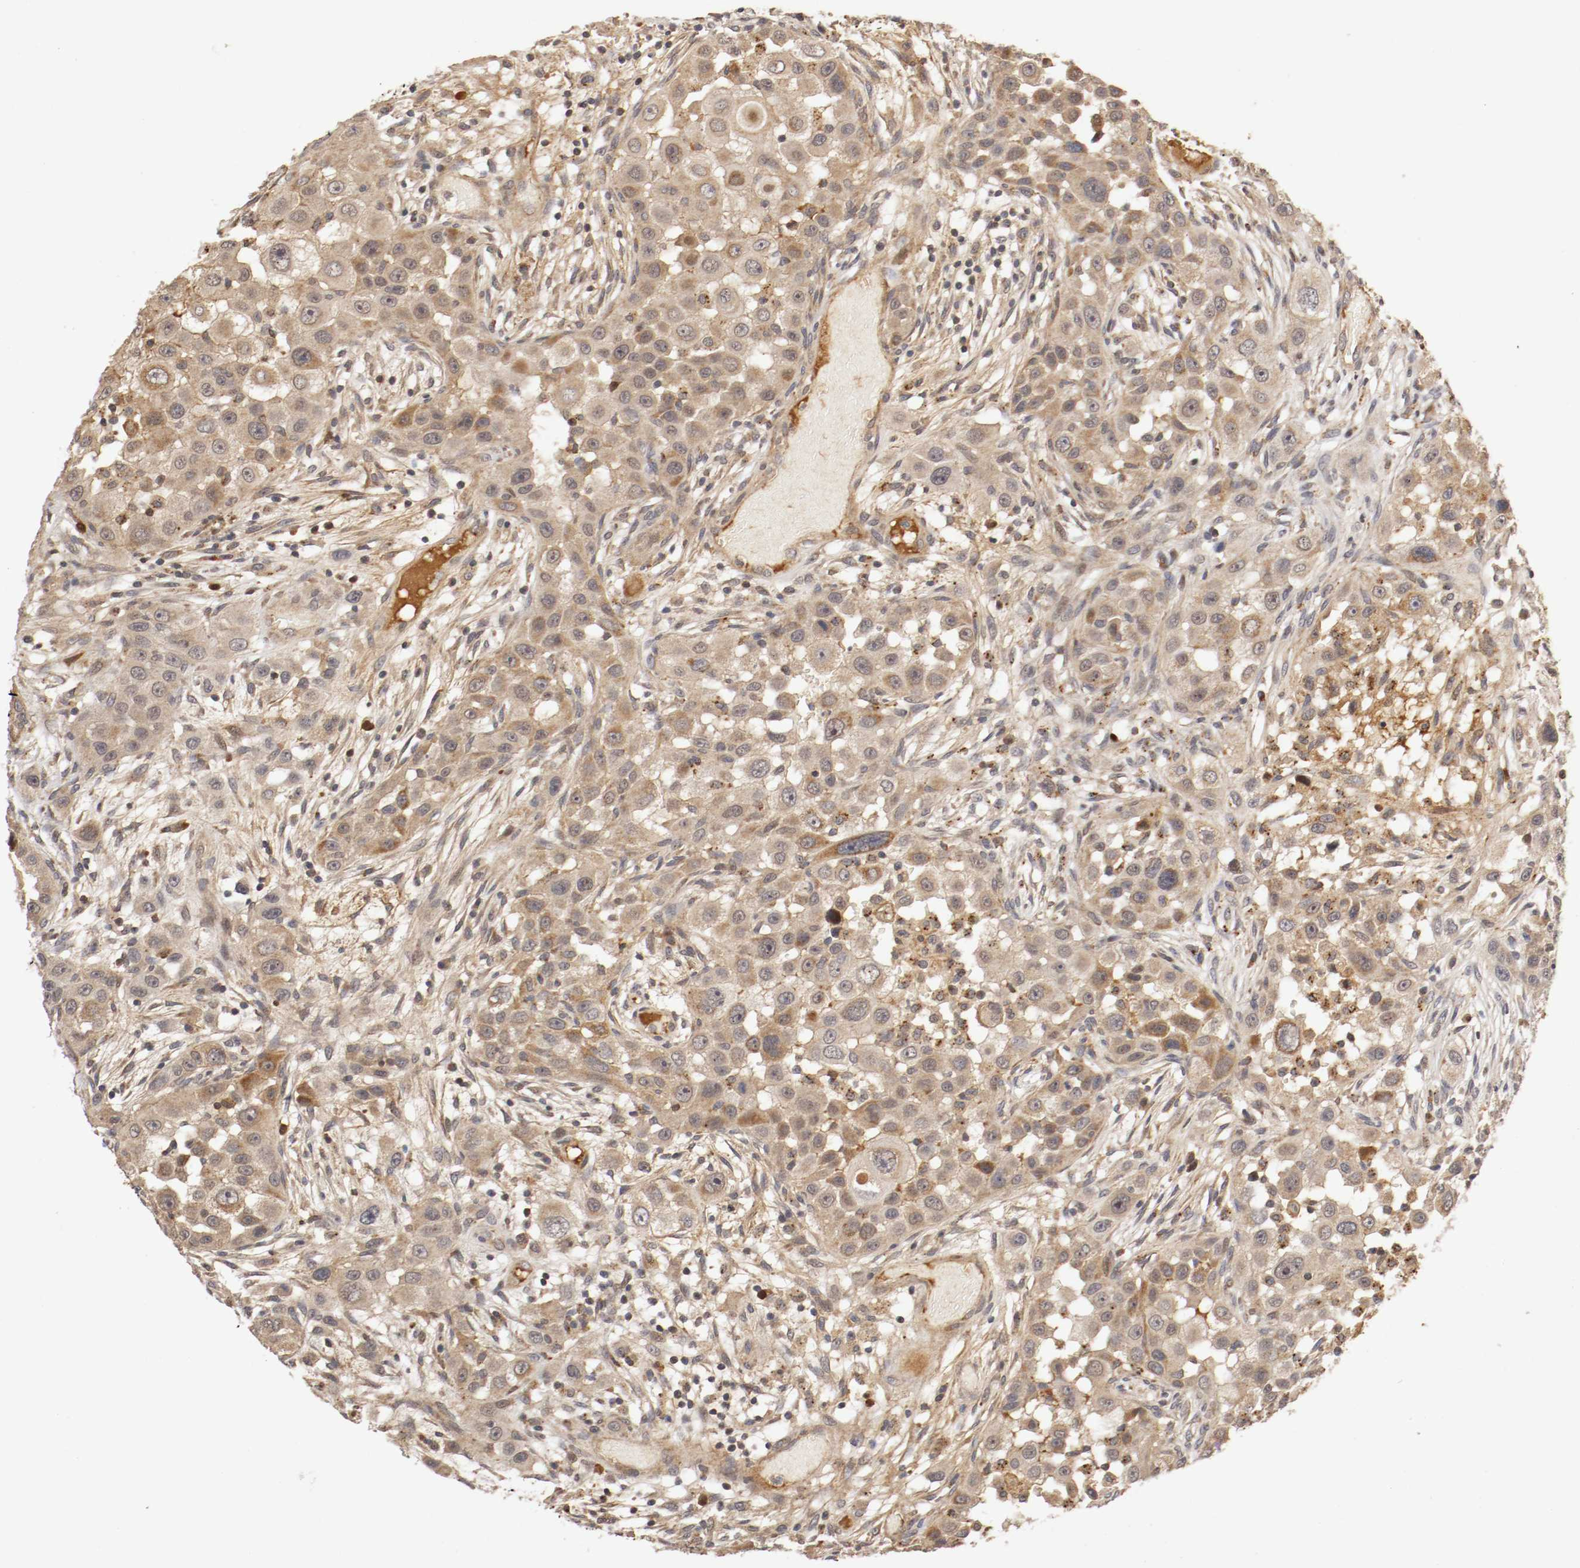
{"staining": {"intensity": "weak", "quantity": "25%-75%", "location": "cytoplasmic/membranous"}, "tissue": "head and neck cancer", "cell_type": "Tumor cells", "image_type": "cancer", "snomed": [{"axis": "morphology", "description": "Carcinoma, NOS"}, {"axis": "topography", "description": "Head-Neck"}], "caption": "Immunohistochemical staining of carcinoma (head and neck) demonstrates low levels of weak cytoplasmic/membranous positivity in about 25%-75% of tumor cells.", "gene": "TNFRSF1B", "patient": {"sex": "male", "age": 87}}